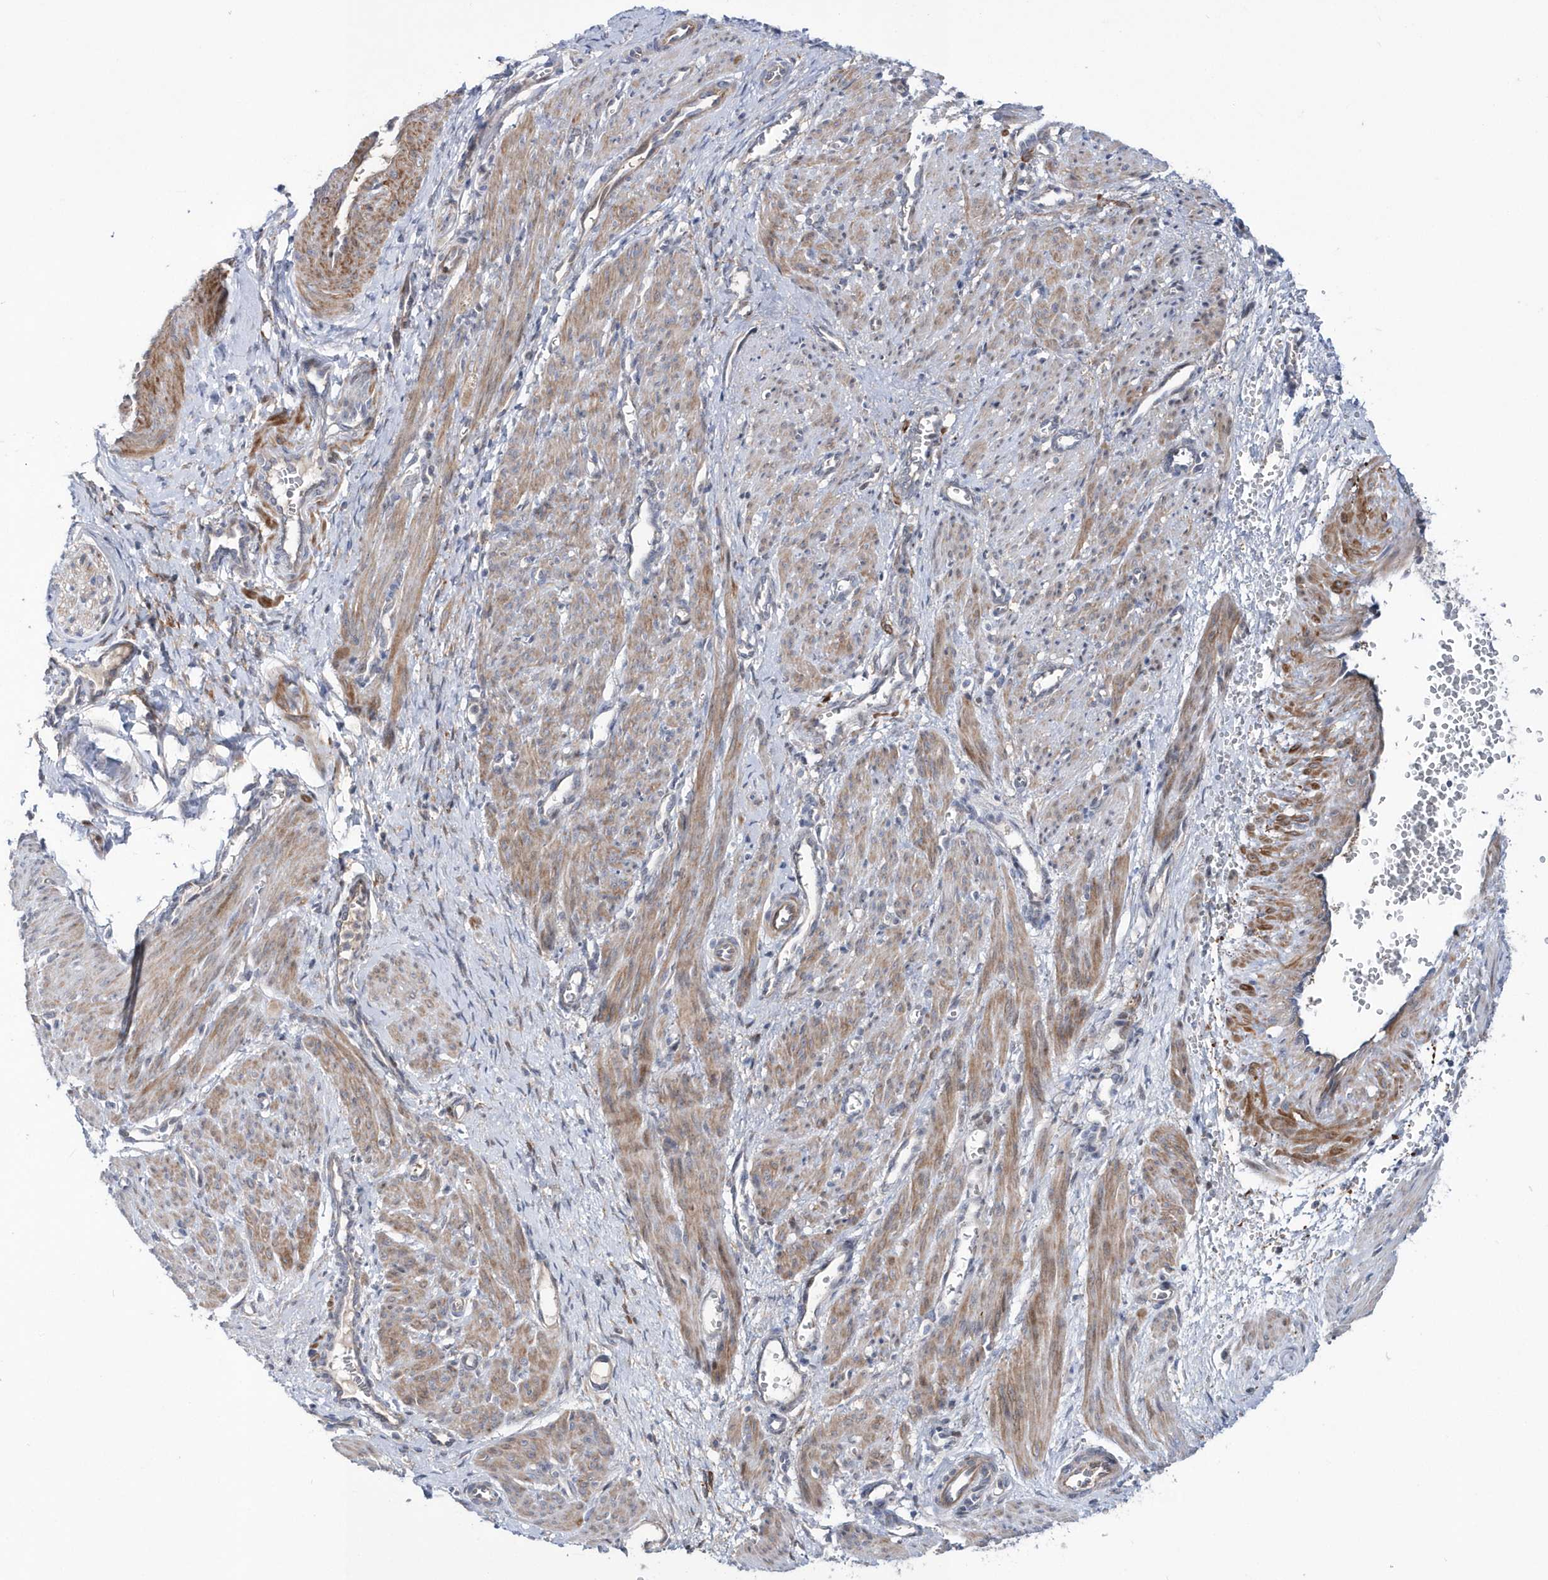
{"staining": {"intensity": "moderate", "quantity": ">75%", "location": "cytoplasmic/membranous"}, "tissue": "smooth muscle", "cell_type": "Smooth muscle cells", "image_type": "normal", "snomed": [{"axis": "morphology", "description": "Normal tissue, NOS"}, {"axis": "topography", "description": "Endometrium"}], "caption": "Immunohistochemical staining of benign smooth muscle demonstrates medium levels of moderate cytoplasmic/membranous expression in about >75% of smooth muscle cells.", "gene": "DSPP", "patient": {"sex": "female", "age": 33}}